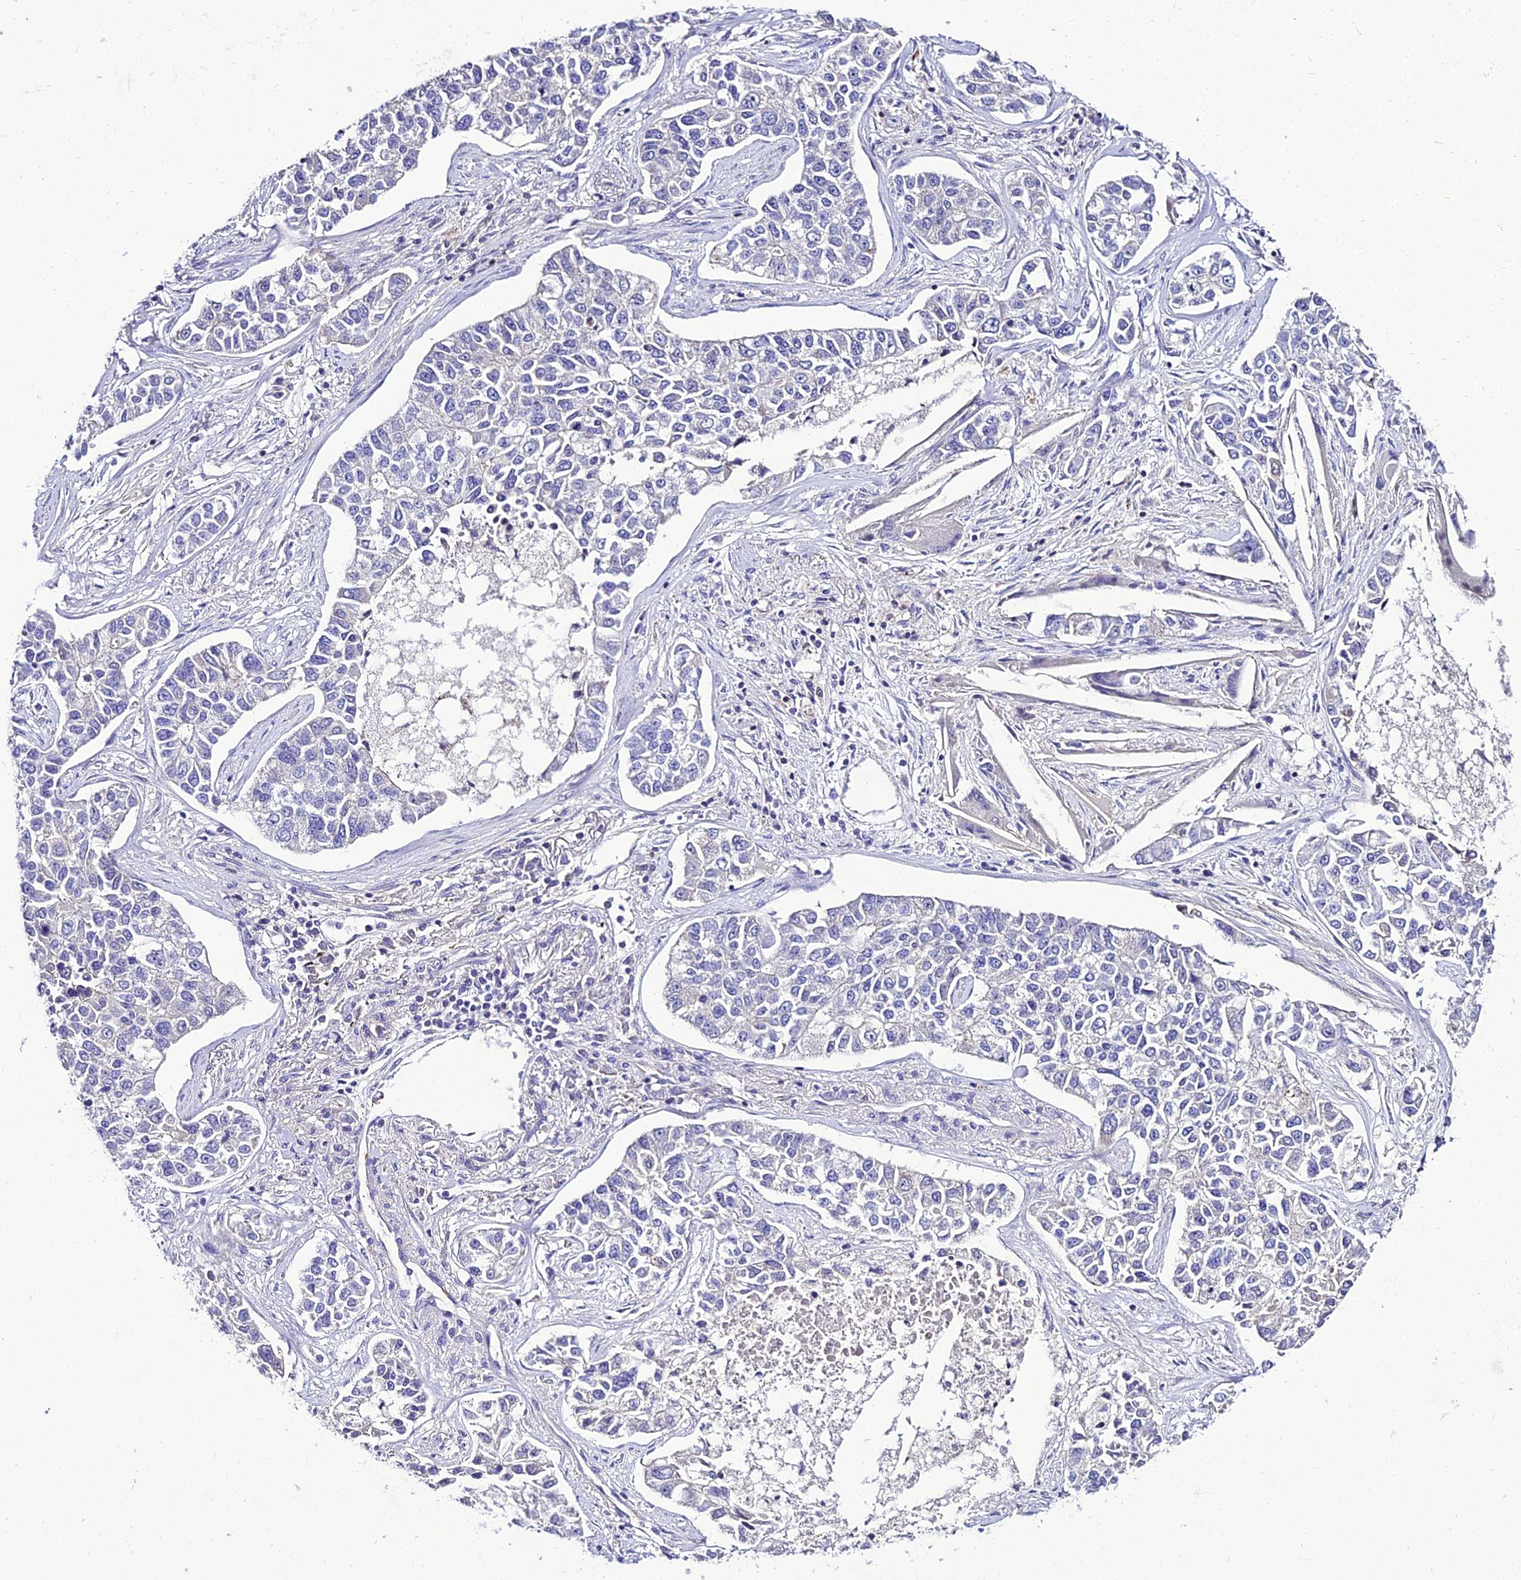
{"staining": {"intensity": "negative", "quantity": "none", "location": "none"}, "tissue": "lung cancer", "cell_type": "Tumor cells", "image_type": "cancer", "snomed": [{"axis": "morphology", "description": "Adenocarcinoma, NOS"}, {"axis": "topography", "description": "Lung"}], "caption": "There is no significant staining in tumor cells of lung cancer (adenocarcinoma).", "gene": "SHQ1", "patient": {"sex": "male", "age": 49}}